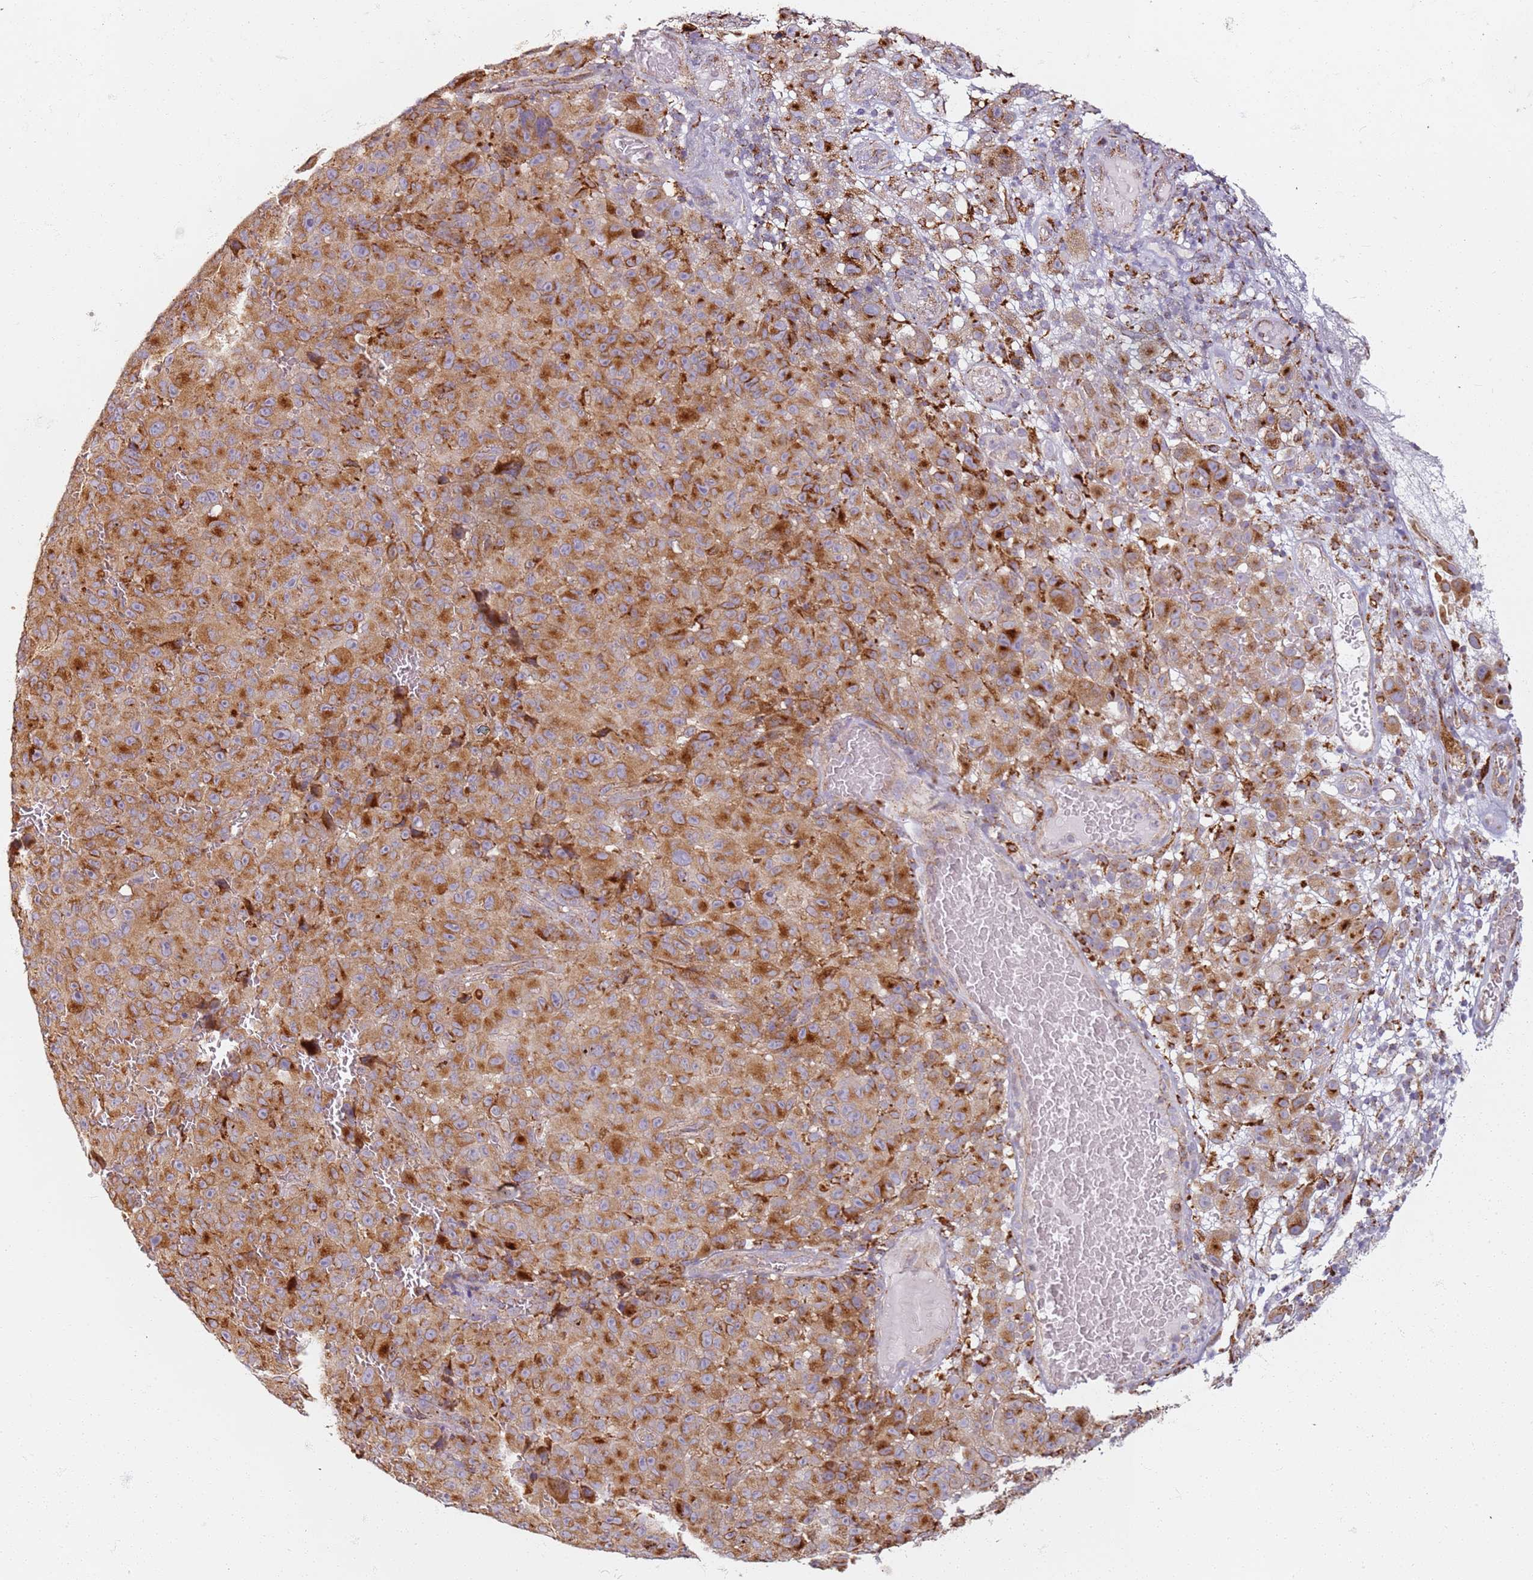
{"staining": {"intensity": "strong", "quantity": ">75%", "location": "cytoplasmic/membranous"}, "tissue": "melanoma", "cell_type": "Tumor cells", "image_type": "cancer", "snomed": [{"axis": "morphology", "description": "Malignant melanoma, NOS"}, {"axis": "topography", "description": "Skin"}], "caption": "Human melanoma stained for a protein (brown) exhibits strong cytoplasmic/membranous positive expression in about >75% of tumor cells.", "gene": "PROKR2", "patient": {"sex": "female", "age": 82}}